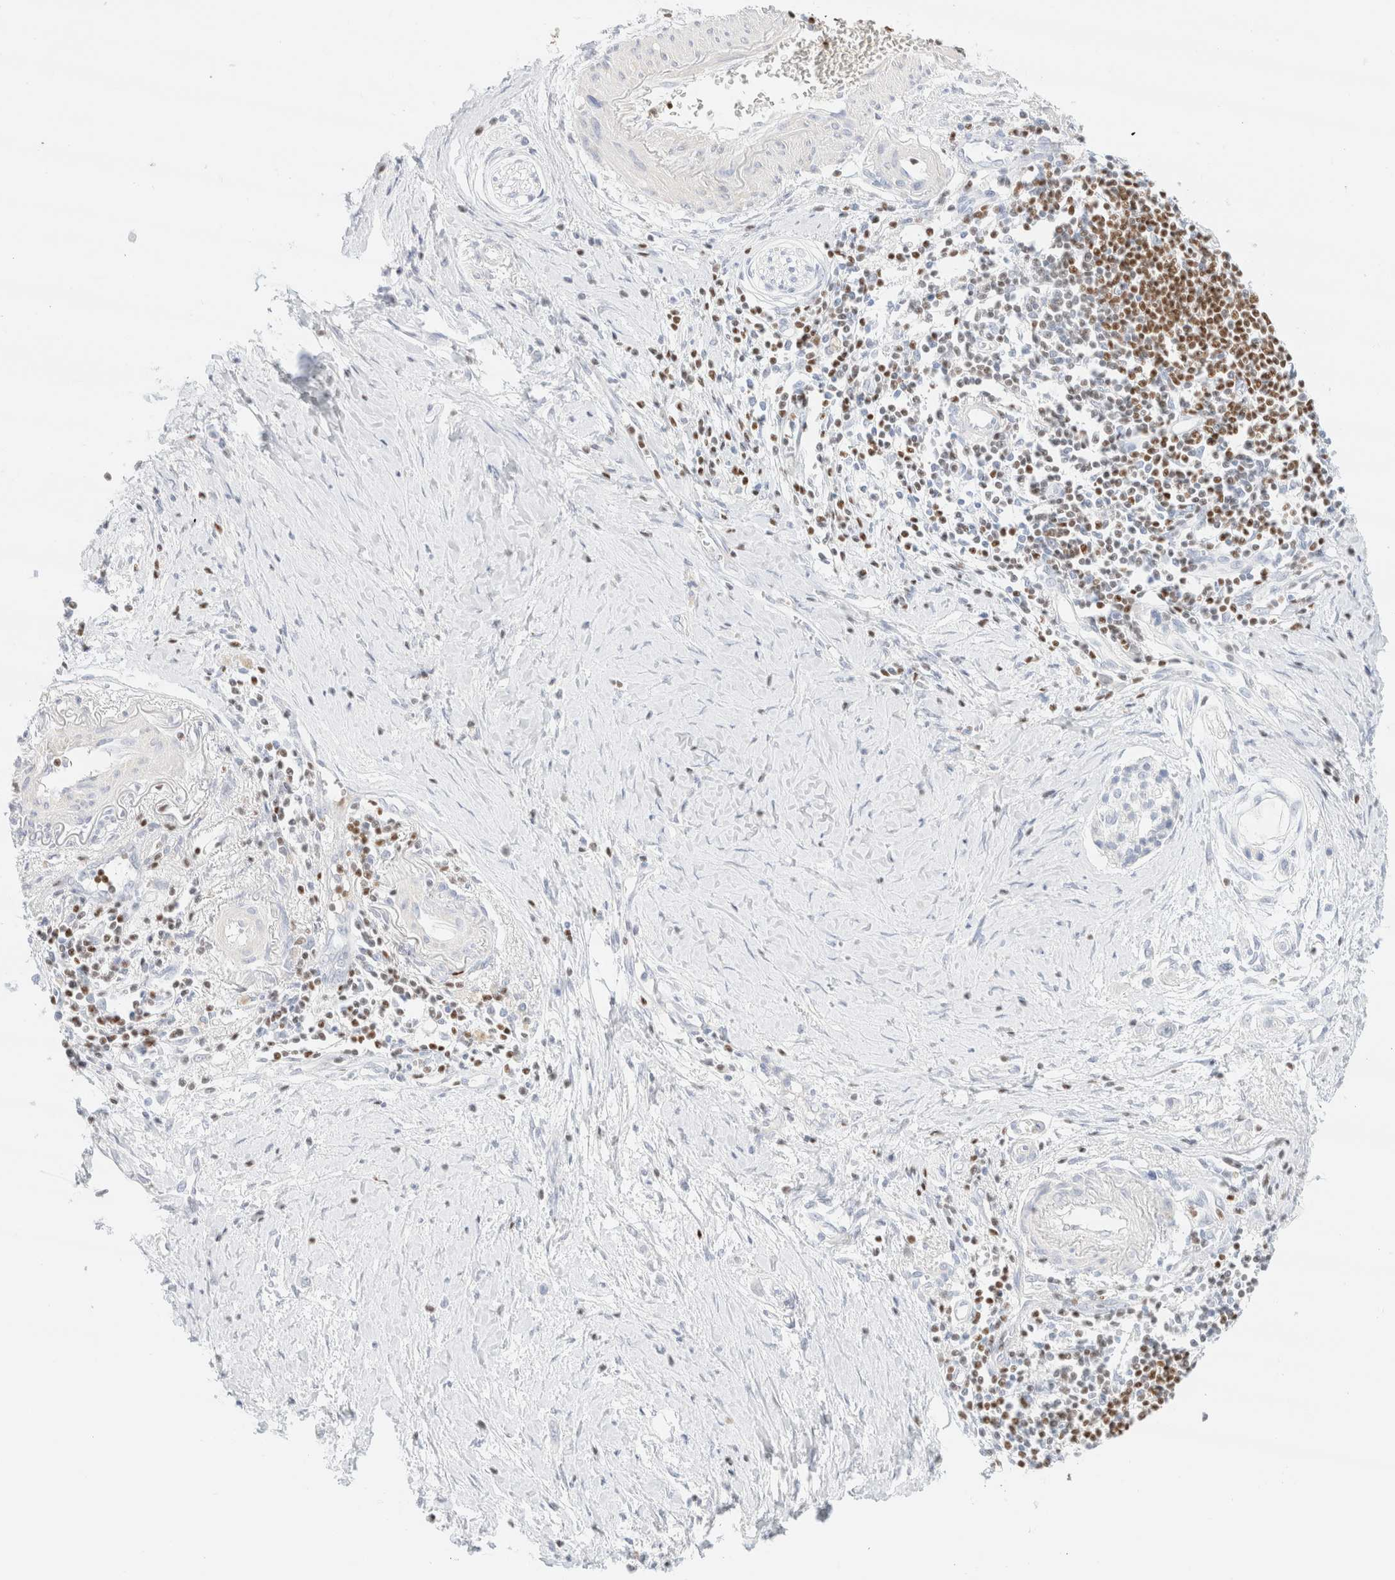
{"staining": {"intensity": "negative", "quantity": "none", "location": "none"}, "tissue": "pancreatic cancer", "cell_type": "Tumor cells", "image_type": "cancer", "snomed": [{"axis": "morphology", "description": "Adenocarcinoma, NOS"}, {"axis": "topography", "description": "Pancreas"}], "caption": "Immunohistochemistry image of neoplastic tissue: adenocarcinoma (pancreatic) stained with DAB (3,3'-diaminobenzidine) reveals no significant protein staining in tumor cells.", "gene": "IKZF3", "patient": {"sex": "male", "age": 59}}